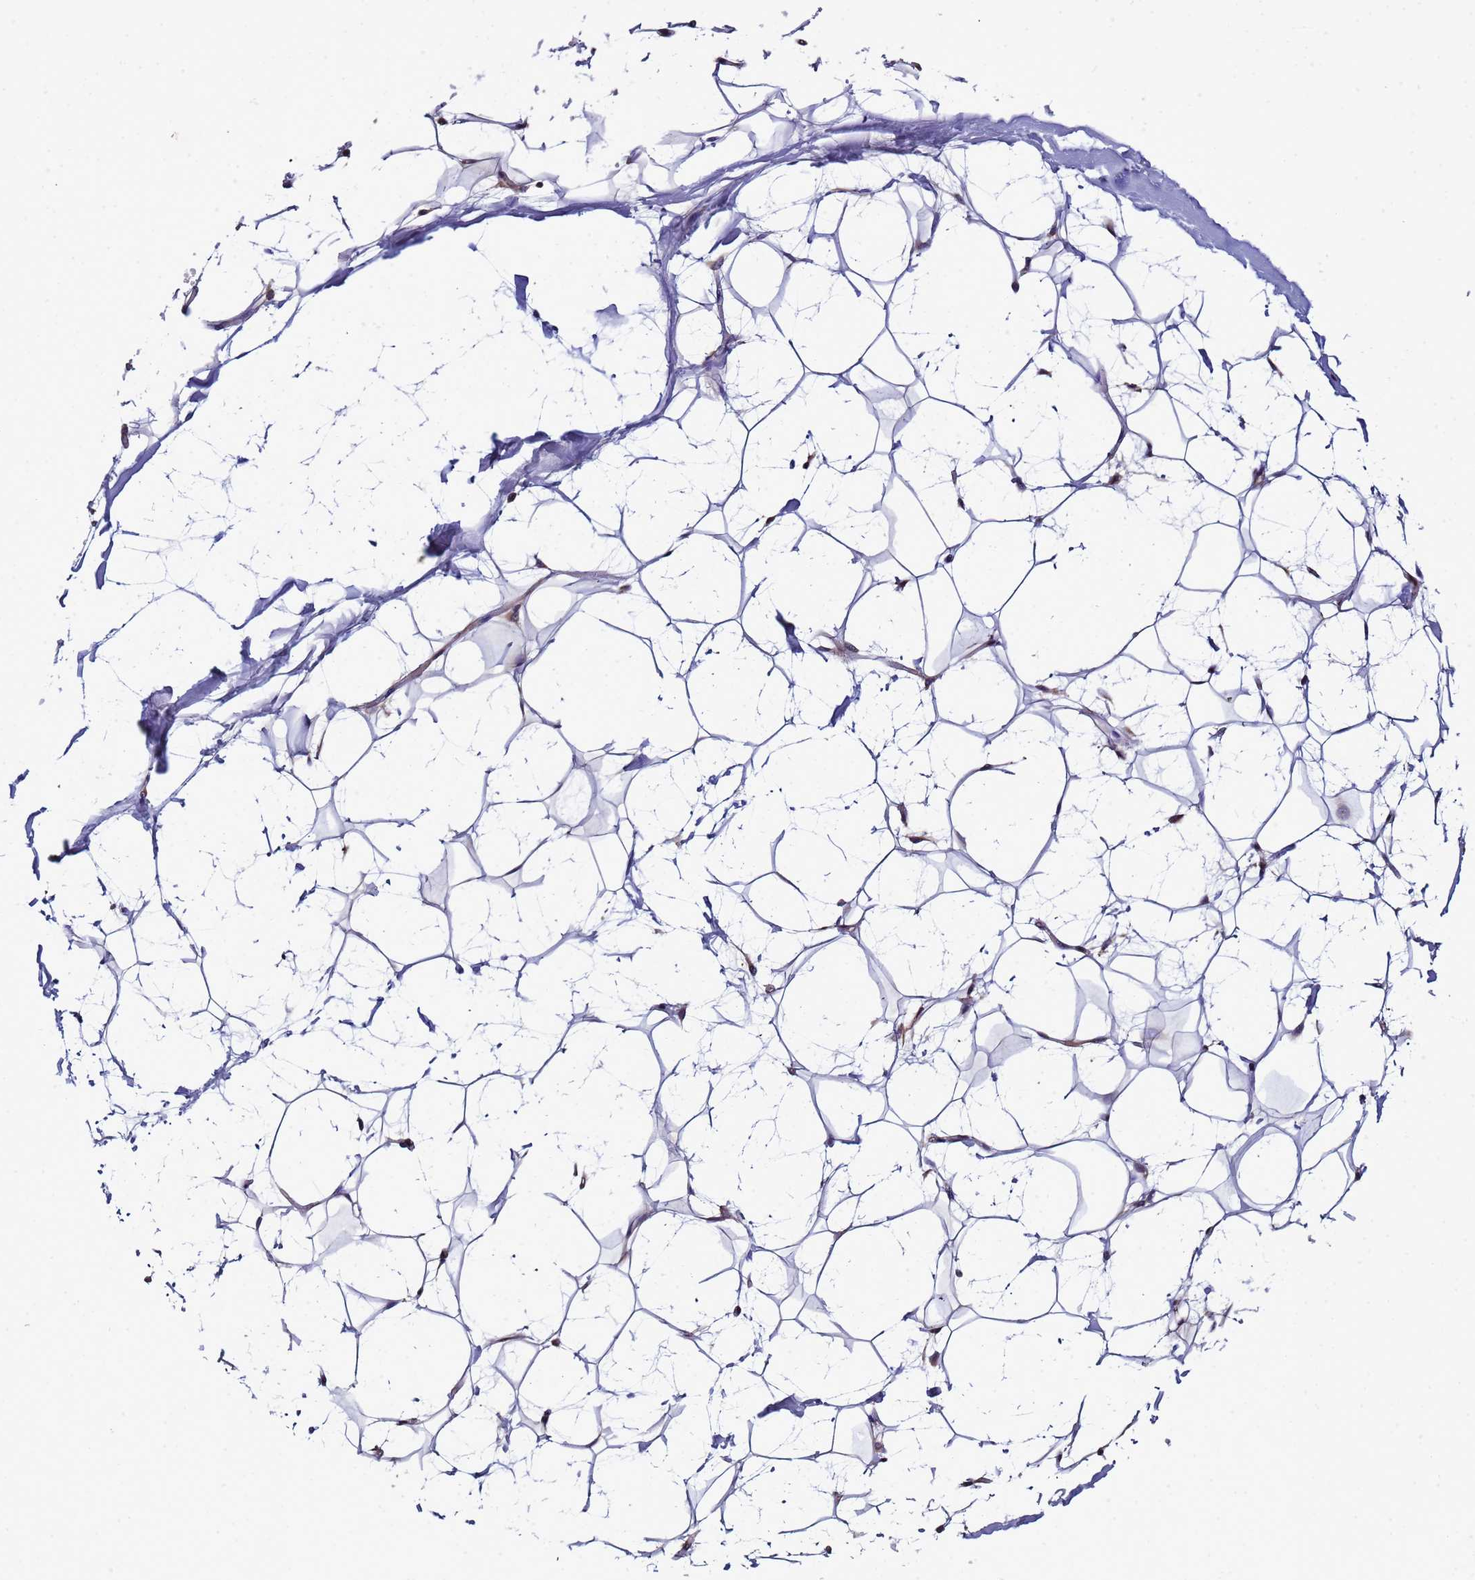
{"staining": {"intensity": "weak", "quantity": ">75%", "location": "cytoplasmic/membranous"}, "tissue": "adipose tissue", "cell_type": "Adipocytes", "image_type": "normal", "snomed": [{"axis": "morphology", "description": "Normal tissue, NOS"}, {"axis": "topography", "description": "Breast"}], "caption": "Unremarkable adipose tissue was stained to show a protein in brown. There is low levels of weak cytoplasmic/membranous staining in about >75% of adipocytes. The protein of interest is stained brown, and the nuclei are stained in blue (DAB IHC with brightfield microscopy, high magnification).", "gene": "ELMOD2", "patient": {"sex": "female", "age": 26}}